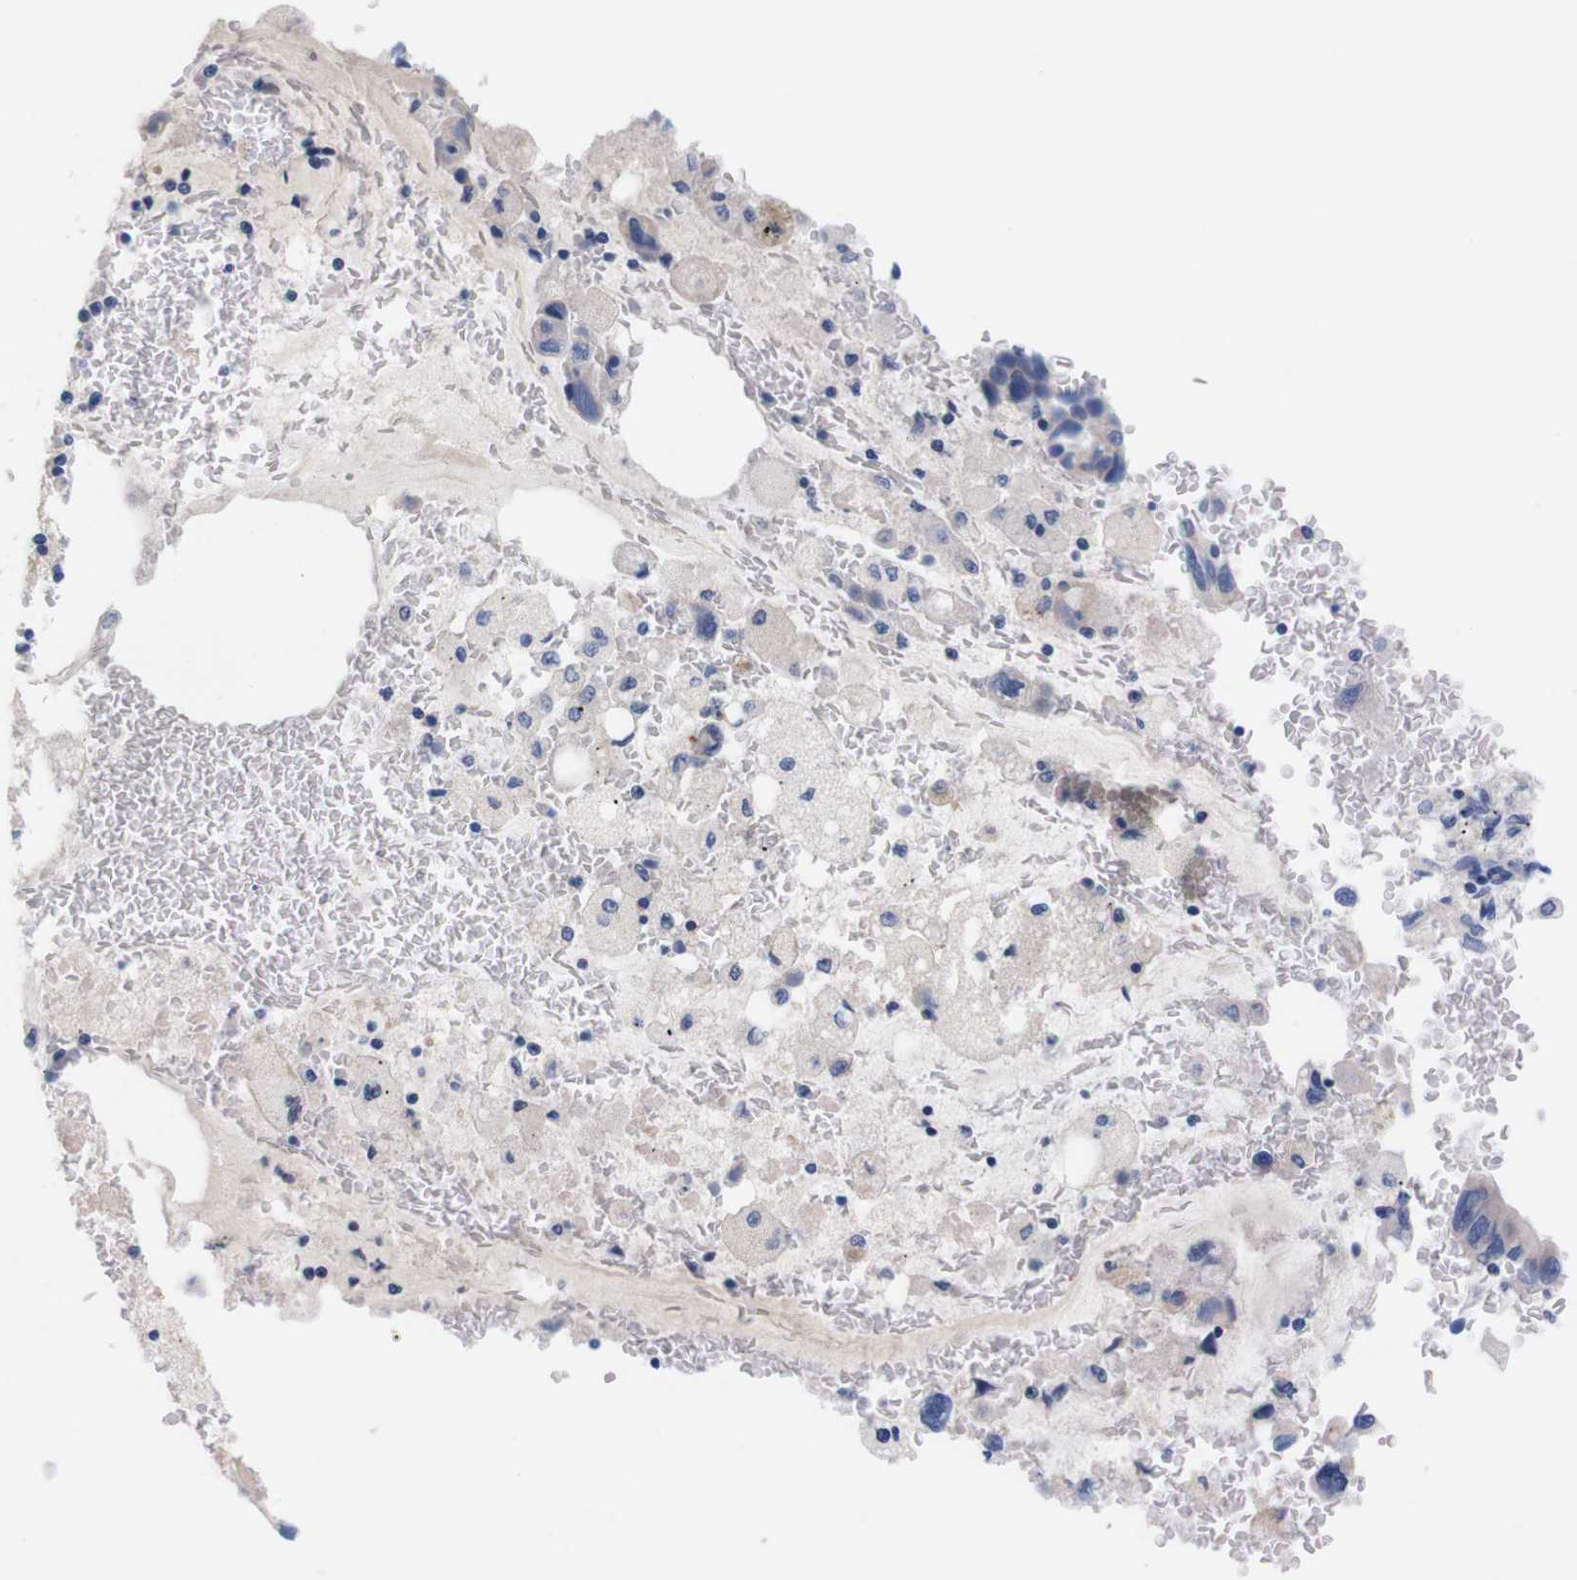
{"staining": {"intensity": "negative", "quantity": "none", "location": "none"}, "tissue": "bronchus", "cell_type": "Respiratory epithelial cells", "image_type": "normal", "snomed": [{"axis": "morphology", "description": "Normal tissue, NOS"}, {"axis": "morphology", "description": "Adenocarcinoma, NOS"}, {"axis": "morphology", "description": "Adenocarcinoma, metastatic, NOS"}, {"axis": "topography", "description": "Lymph node"}, {"axis": "topography", "description": "Bronchus"}, {"axis": "topography", "description": "Lung"}], "caption": "Bronchus stained for a protein using IHC exhibits no positivity respiratory epithelial cells.", "gene": "FAM210A", "patient": {"sex": "female", "age": 54}}